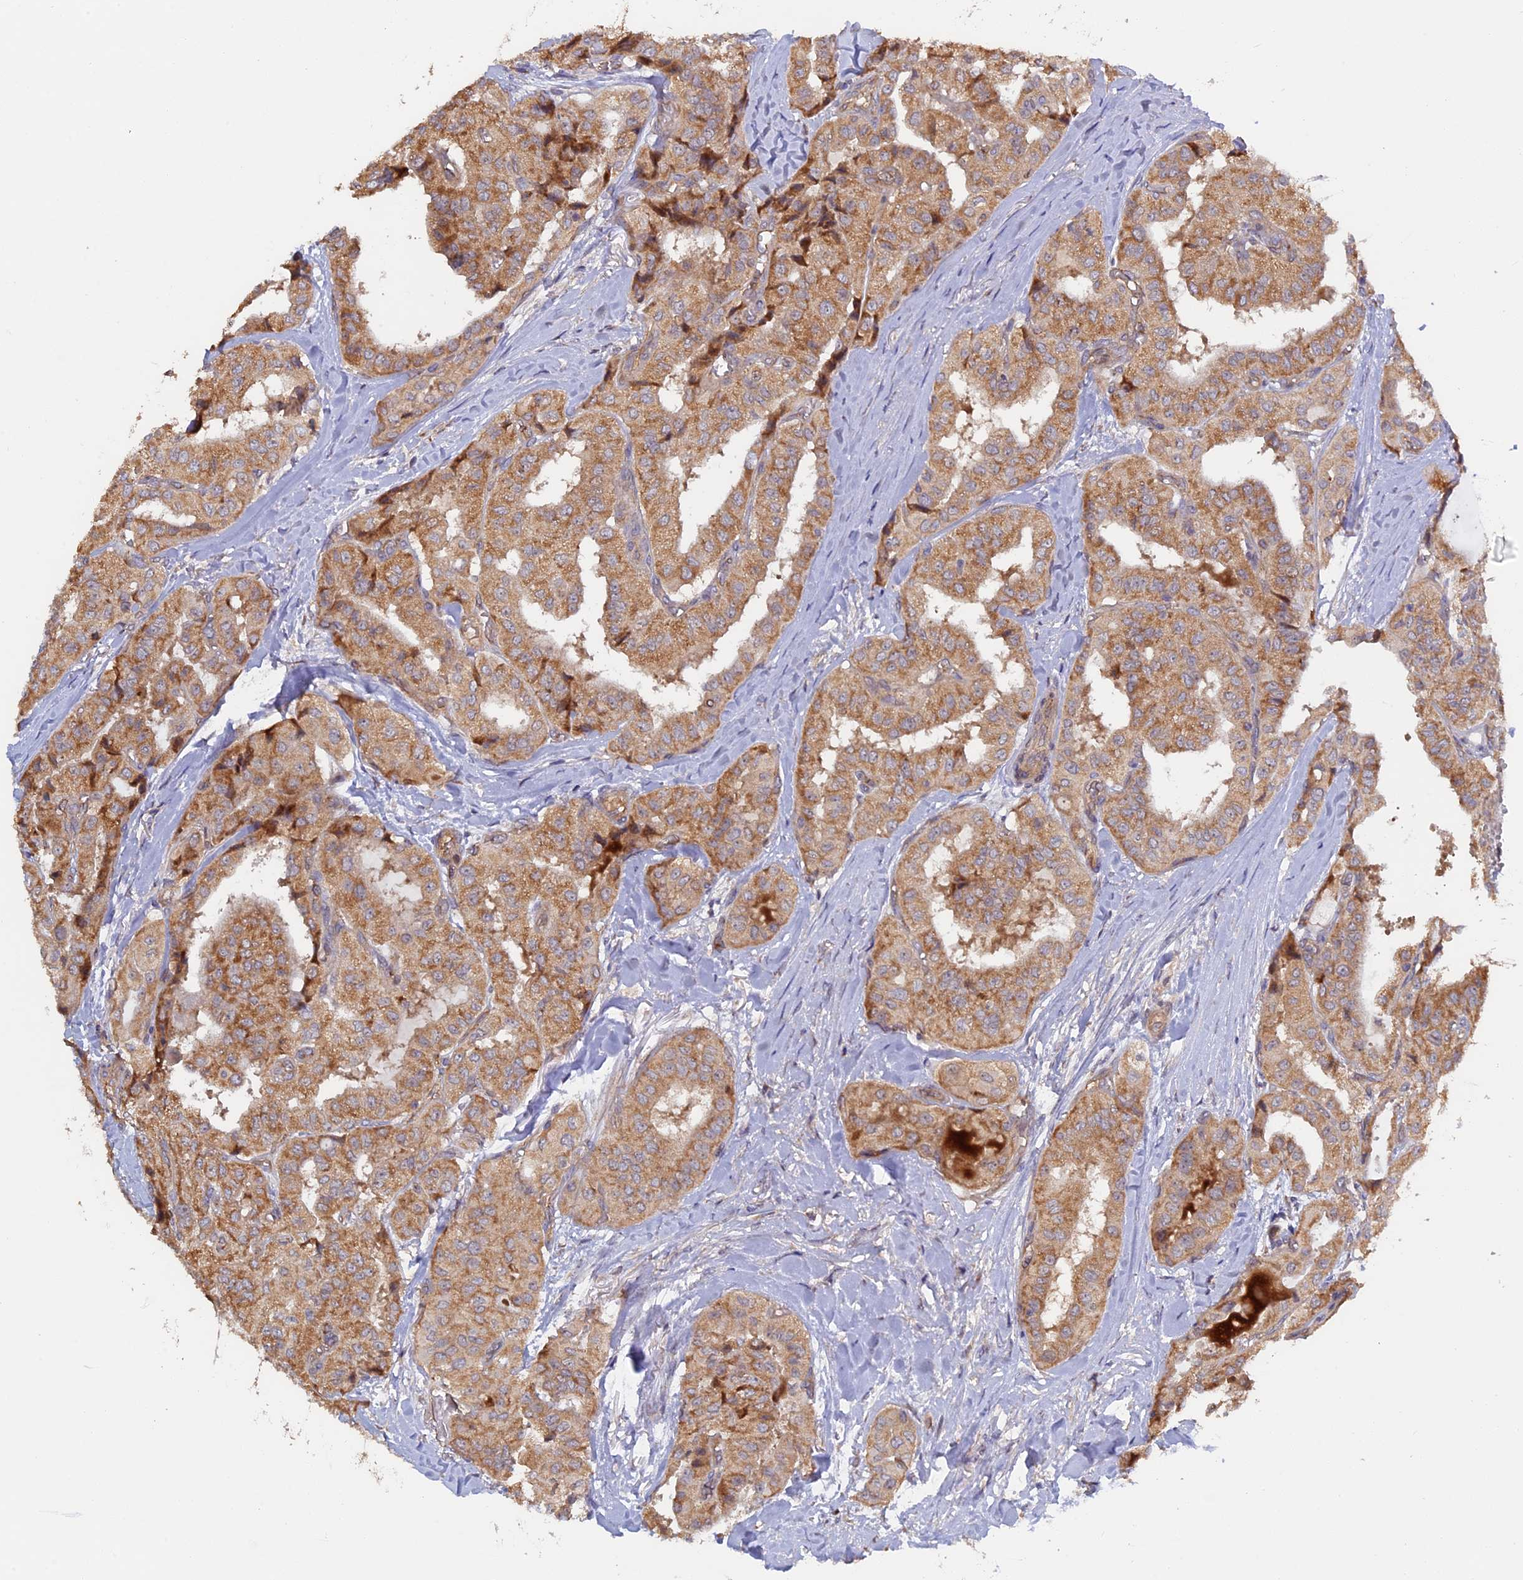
{"staining": {"intensity": "moderate", "quantity": ">75%", "location": "cytoplasmic/membranous"}, "tissue": "thyroid cancer", "cell_type": "Tumor cells", "image_type": "cancer", "snomed": [{"axis": "morphology", "description": "Papillary adenocarcinoma, NOS"}, {"axis": "topography", "description": "Thyroid gland"}], "caption": "Thyroid cancer was stained to show a protein in brown. There is medium levels of moderate cytoplasmic/membranous positivity in approximately >75% of tumor cells.", "gene": "FERMT1", "patient": {"sex": "female", "age": 59}}